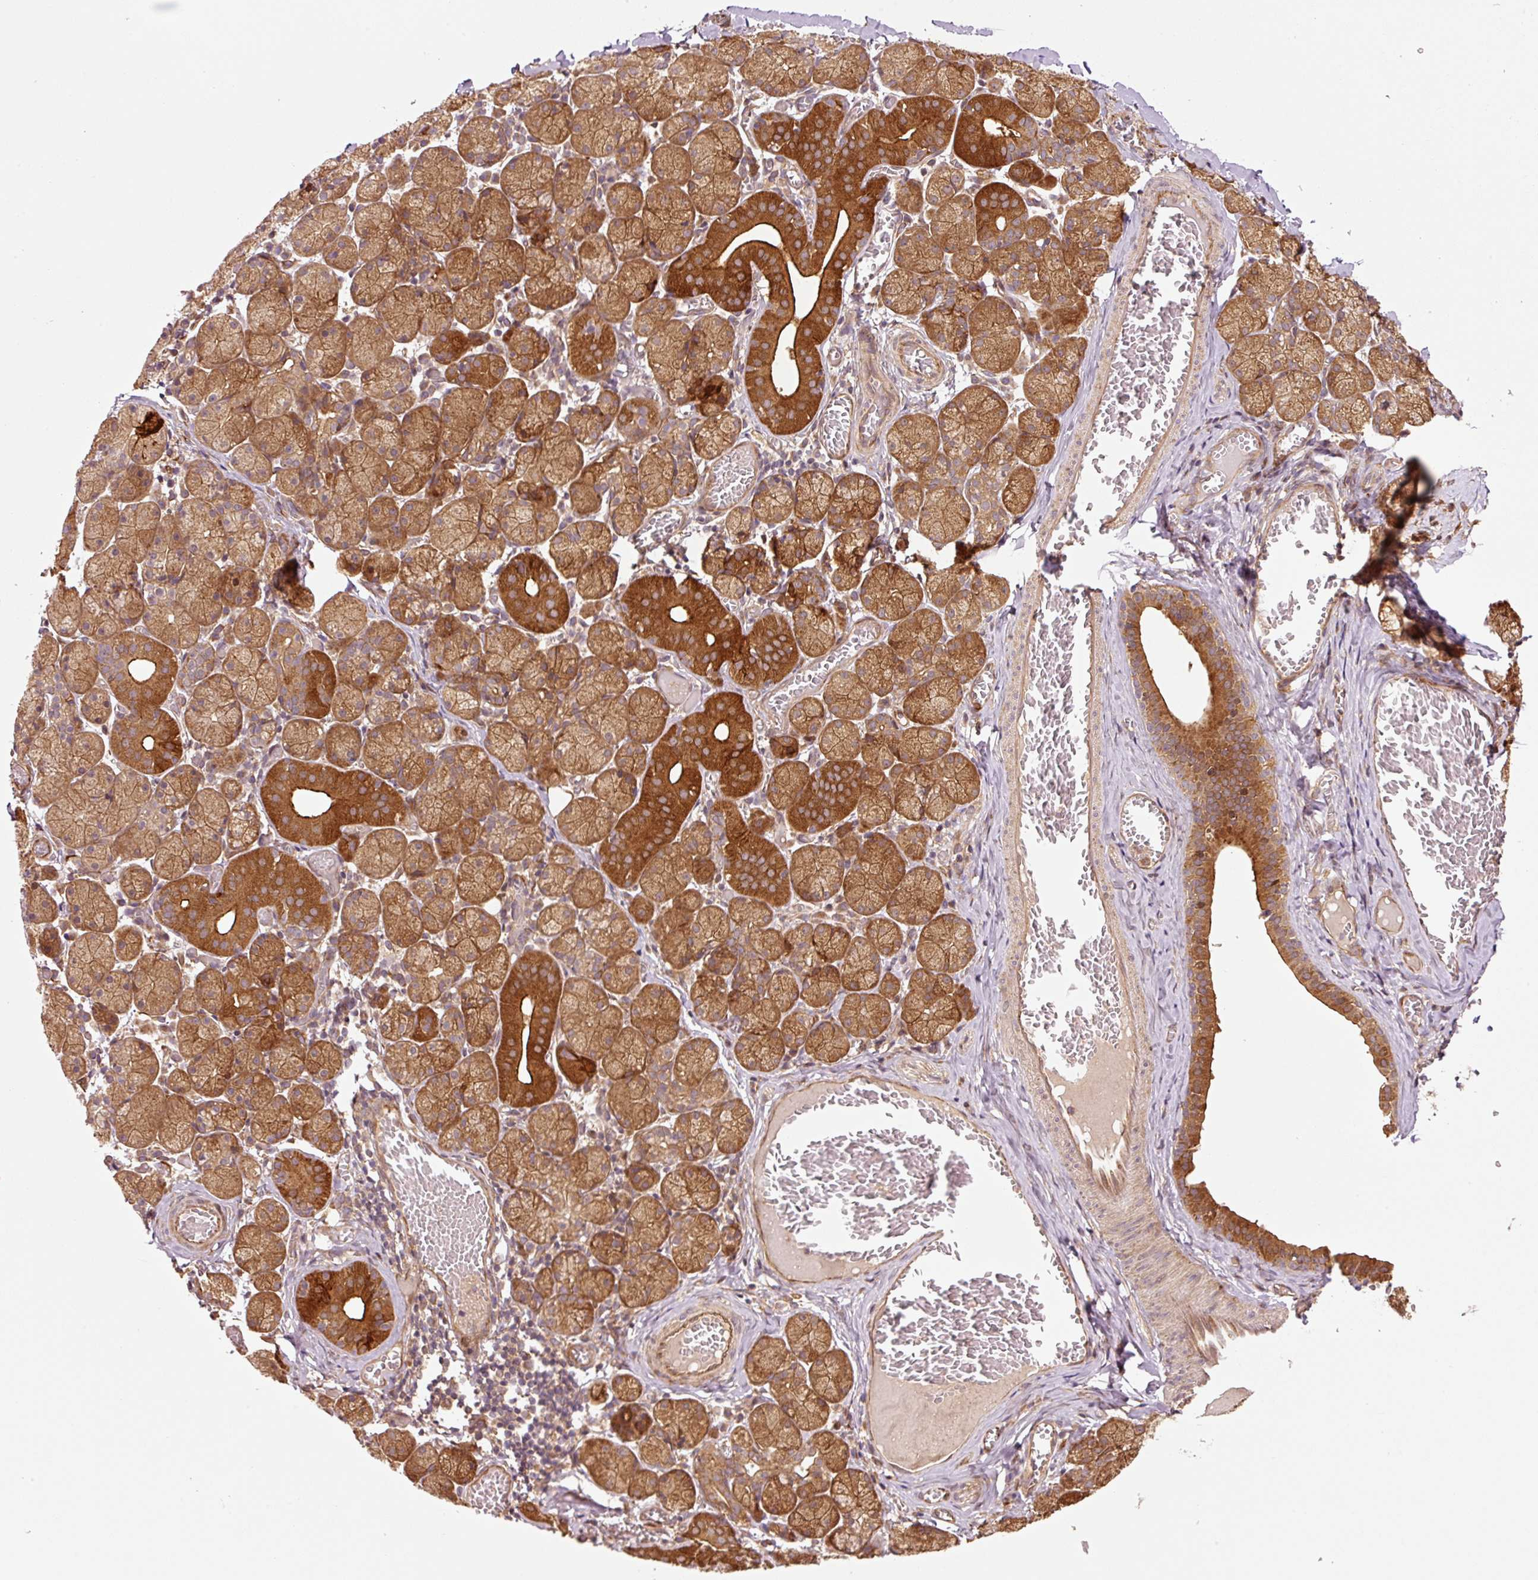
{"staining": {"intensity": "strong", "quantity": ">75%", "location": "cytoplasmic/membranous"}, "tissue": "salivary gland", "cell_type": "Glandular cells", "image_type": "normal", "snomed": [{"axis": "morphology", "description": "Normal tissue, NOS"}, {"axis": "topography", "description": "Salivary gland"}], "caption": "Glandular cells reveal high levels of strong cytoplasmic/membranous staining in approximately >75% of cells in unremarkable salivary gland.", "gene": "OXER1", "patient": {"sex": "female", "age": 24}}